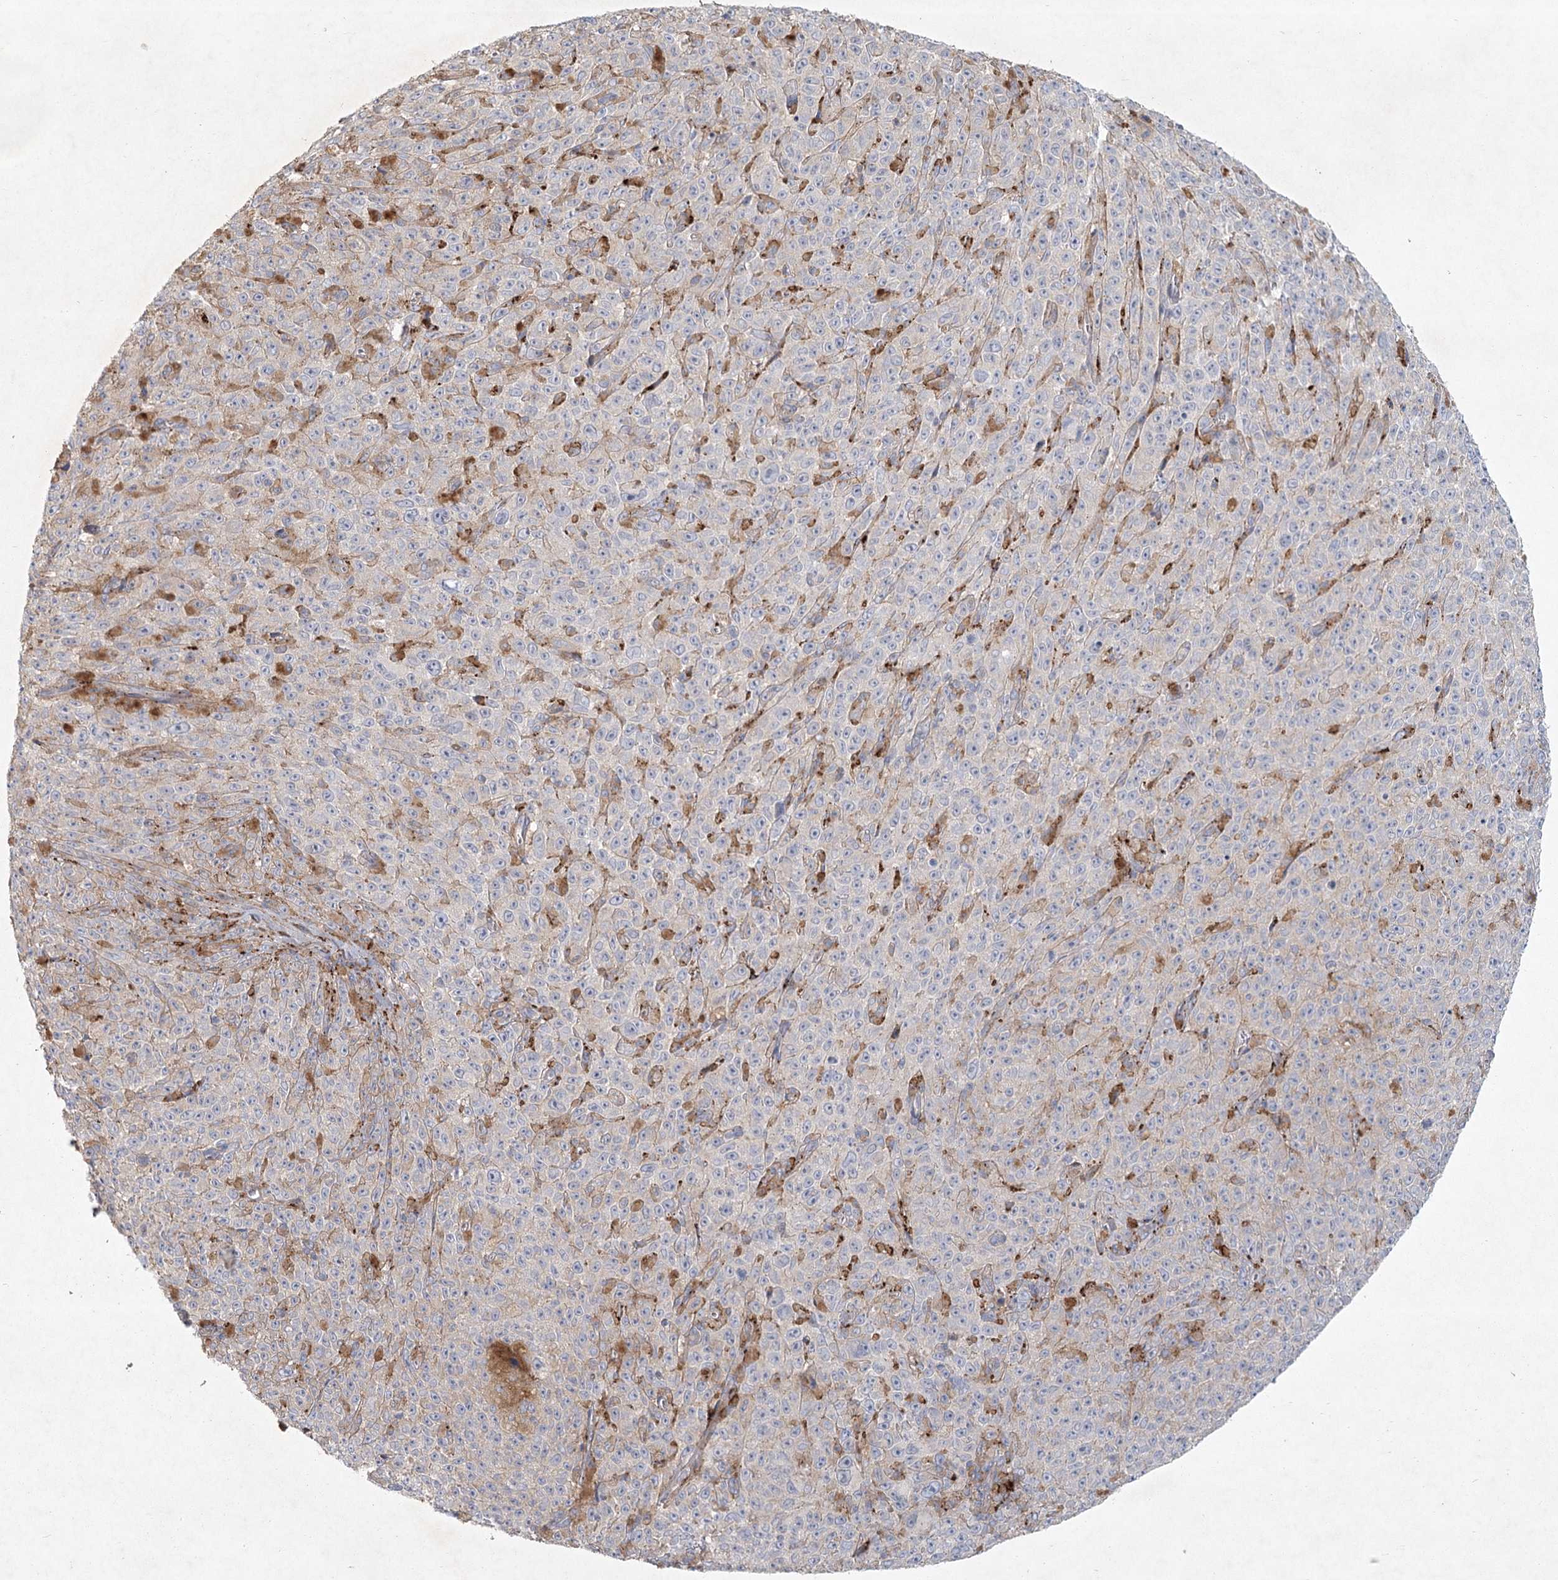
{"staining": {"intensity": "negative", "quantity": "none", "location": "none"}, "tissue": "melanoma", "cell_type": "Tumor cells", "image_type": "cancer", "snomed": [{"axis": "morphology", "description": "Malignant melanoma, NOS"}, {"axis": "topography", "description": "Skin"}], "caption": "High power microscopy micrograph of an immunohistochemistry (IHC) image of melanoma, revealing no significant staining in tumor cells.", "gene": "FAM110C", "patient": {"sex": "female", "age": 82}}